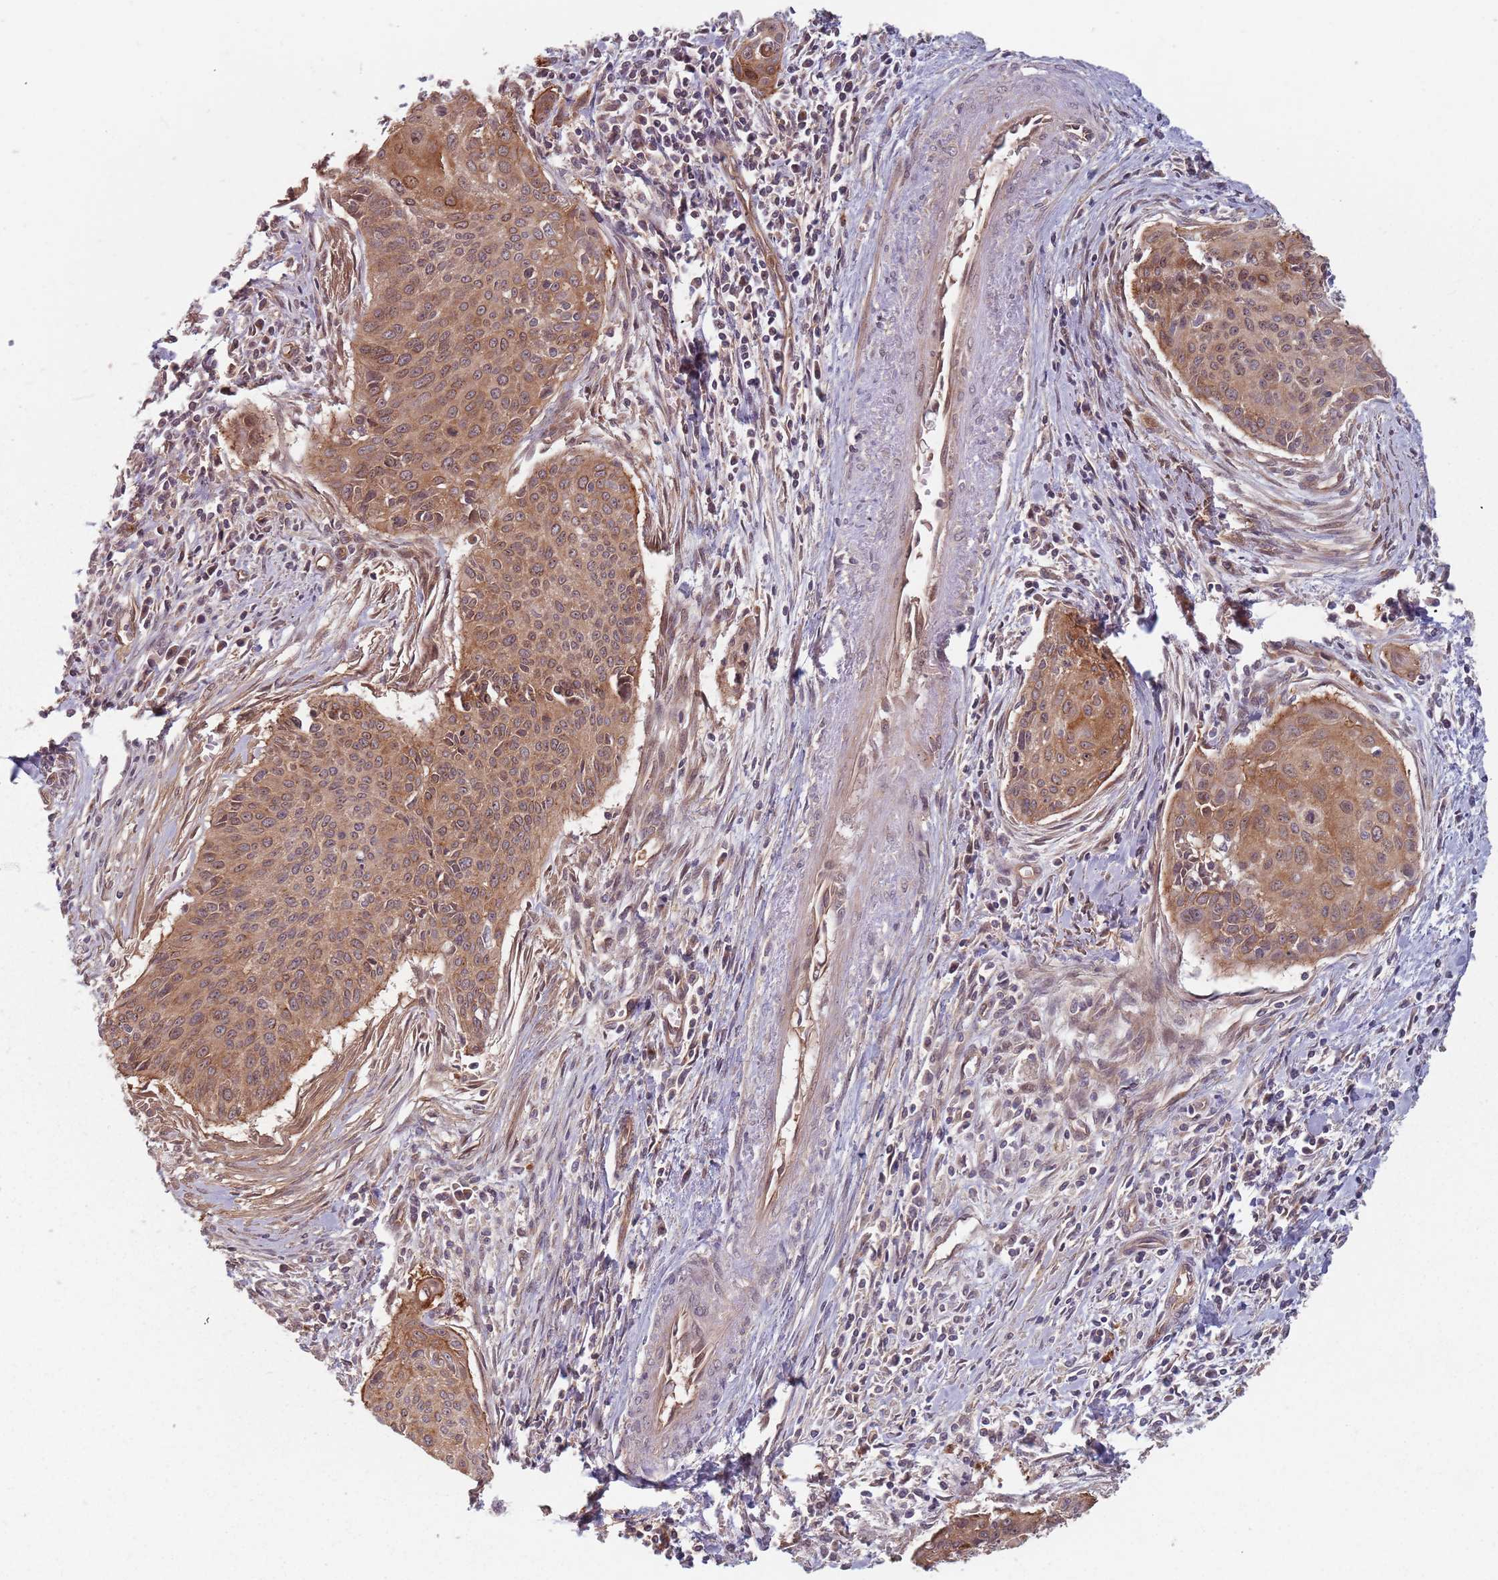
{"staining": {"intensity": "moderate", "quantity": ">75%", "location": "cytoplasmic/membranous"}, "tissue": "cervical cancer", "cell_type": "Tumor cells", "image_type": "cancer", "snomed": [{"axis": "morphology", "description": "Squamous cell carcinoma, NOS"}, {"axis": "topography", "description": "Cervix"}], "caption": "Human cervical cancer stained with a protein marker exhibits moderate staining in tumor cells.", "gene": "C3orf14", "patient": {"sex": "female", "age": 55}}